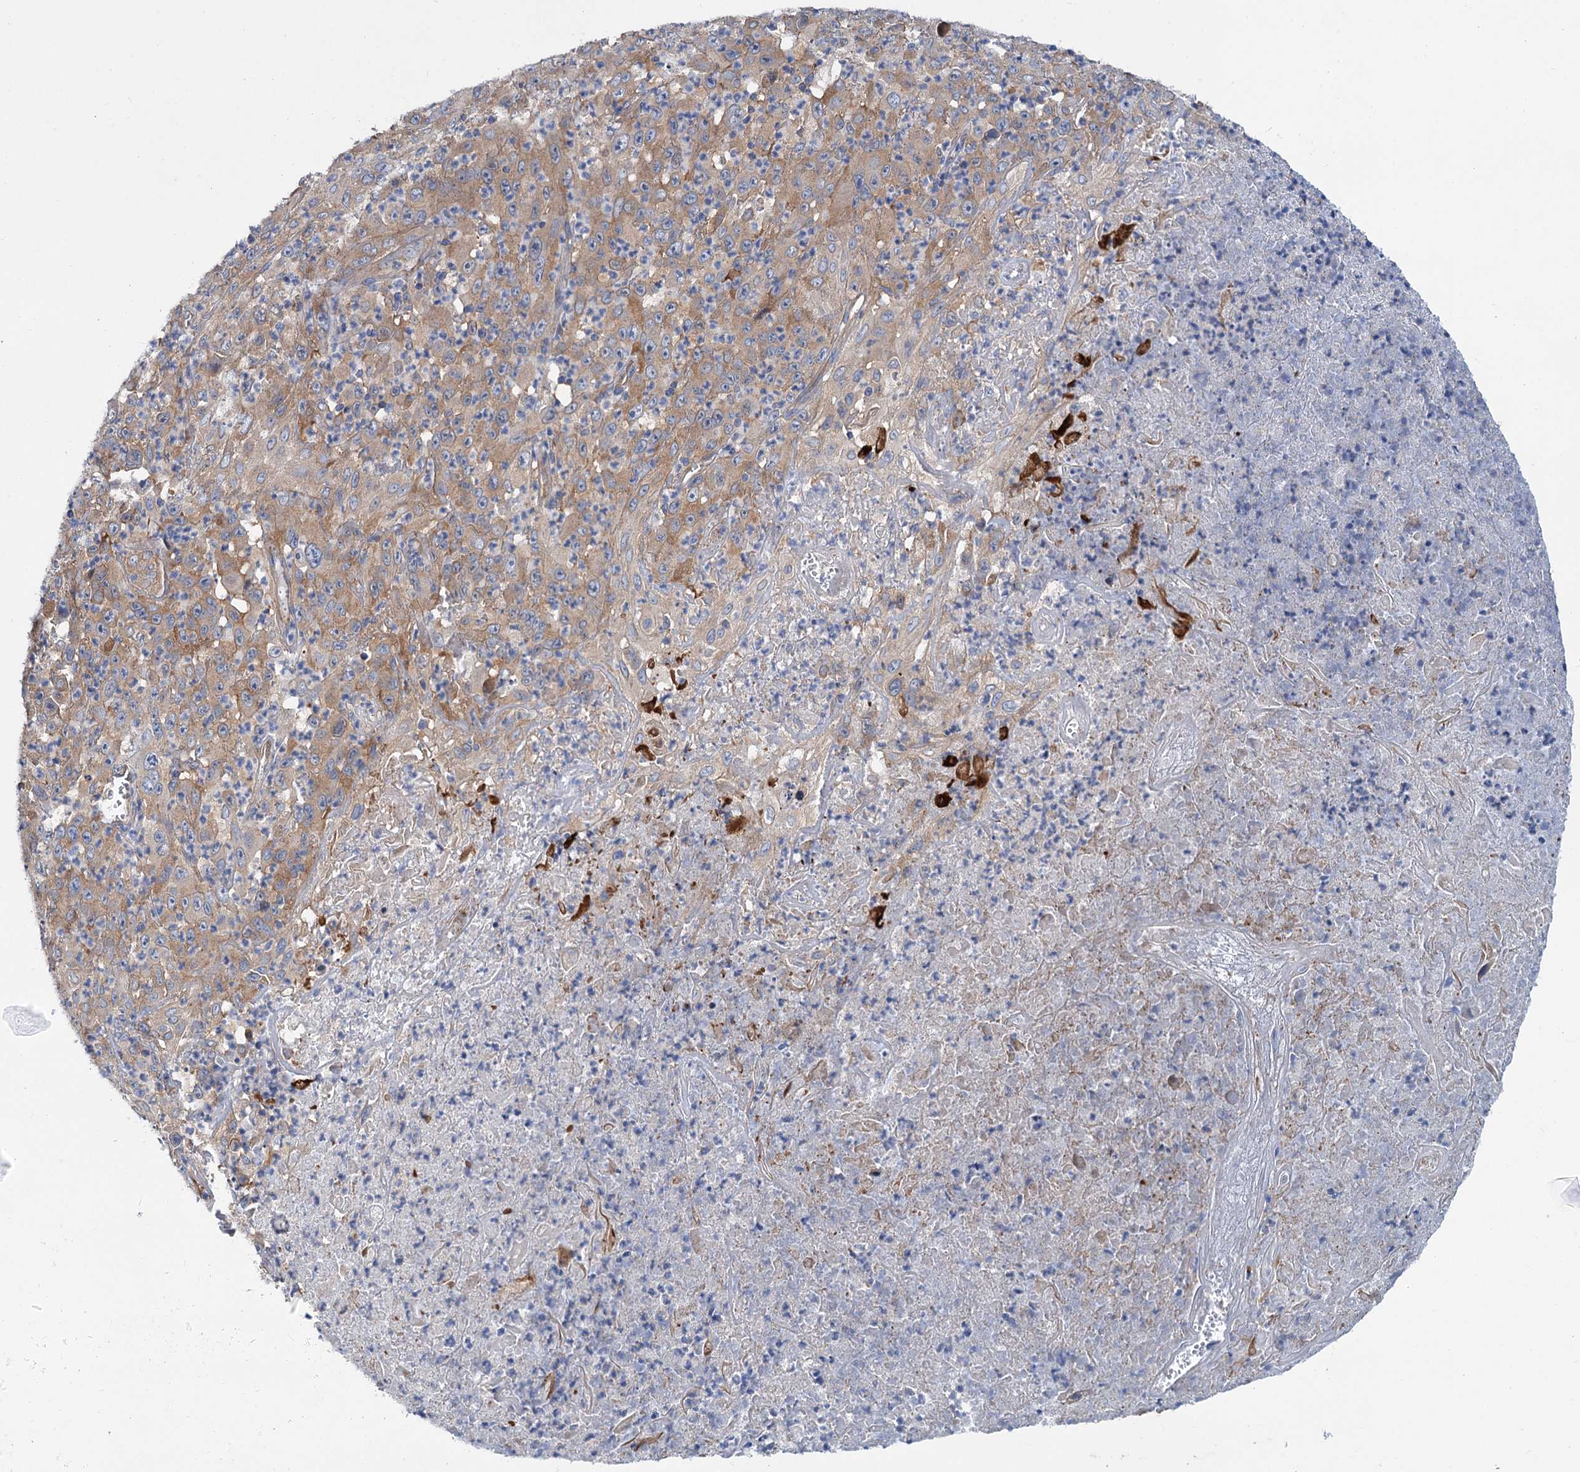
{"staining": {"intensity": "moderate", "quantity": ">75%", "location": "cytoplasmic/membranous"}, "tissue": "melanoma", "cell_type": "Tumor cells", "image_type": "cancer", "snomed": [{"axis": "morphology", "description": "Malignant melanoma, Metastatic site"}, {"axis": "topography", "description": "Brain"}], "caption": "This image exhibits malignant melanoma (metastatic site) stained with immunohistochemistry (IHC) to label a protein in brown. The cytoplasmic/membranous of tumor cells show moderate positivity for the protein. Nuclei are counter-stained blue.", "gene": "TRIM55", "patient": {"sex": "female", "age": 53}}